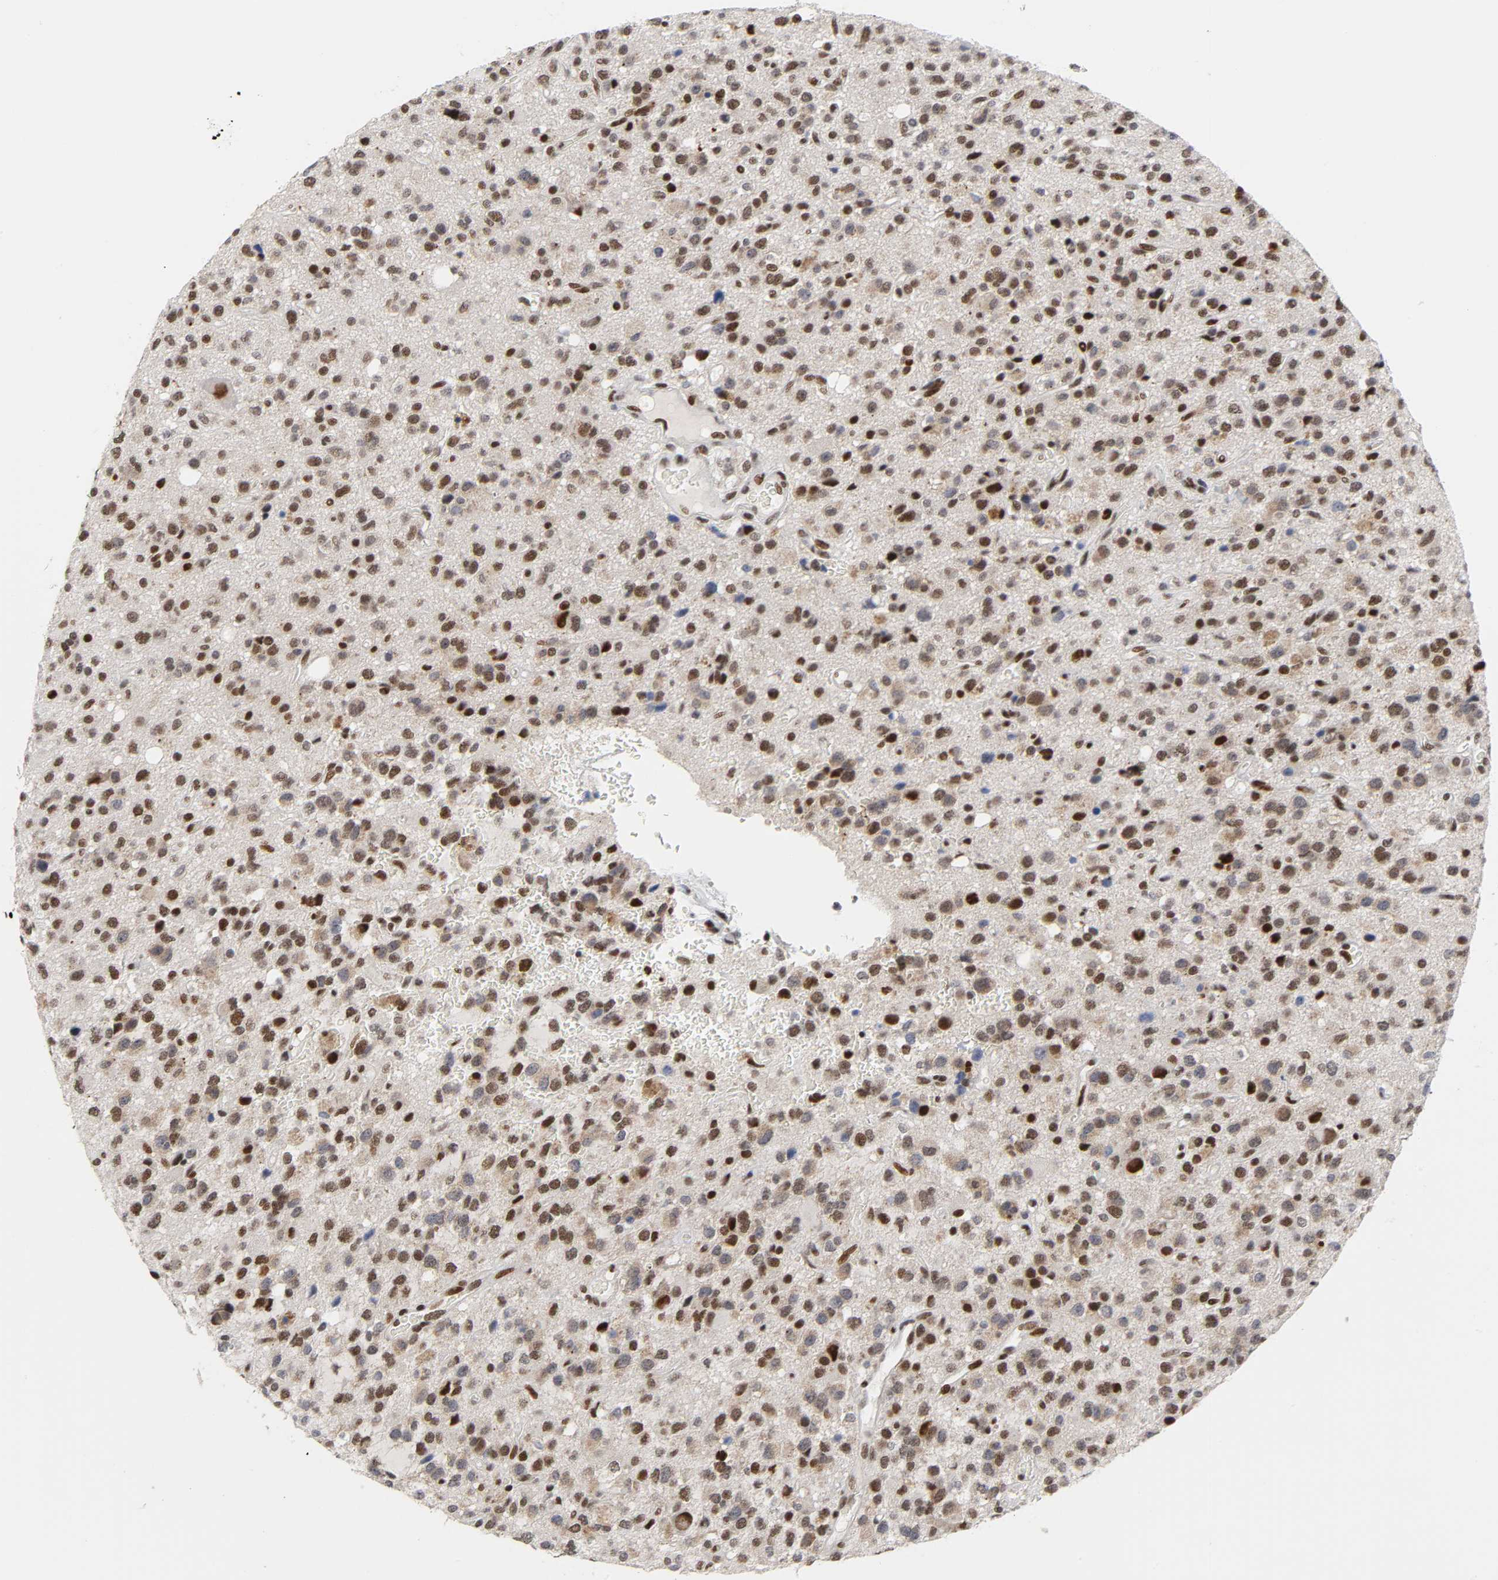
{"staining": {"intensity": "moderate", "quantity": ">75%", "location": "nuclear"}, "tissue": "glioma", "cell_type": "Tumor cells", "image_type": "cancer", "snomed": [{"axis": "morphology", "description": "Glioma, malignant, High grade"}, {"axis": "topography", "description": "Brain"}], "caption": "IHC photomicrograph of glioma stained for a protein (brown), which reveals medium levels of moderate nuclear positivity in about >75% of tumor cells.", "gene": "CREBBP", "patient": {"sex": "male", "age": 47}}